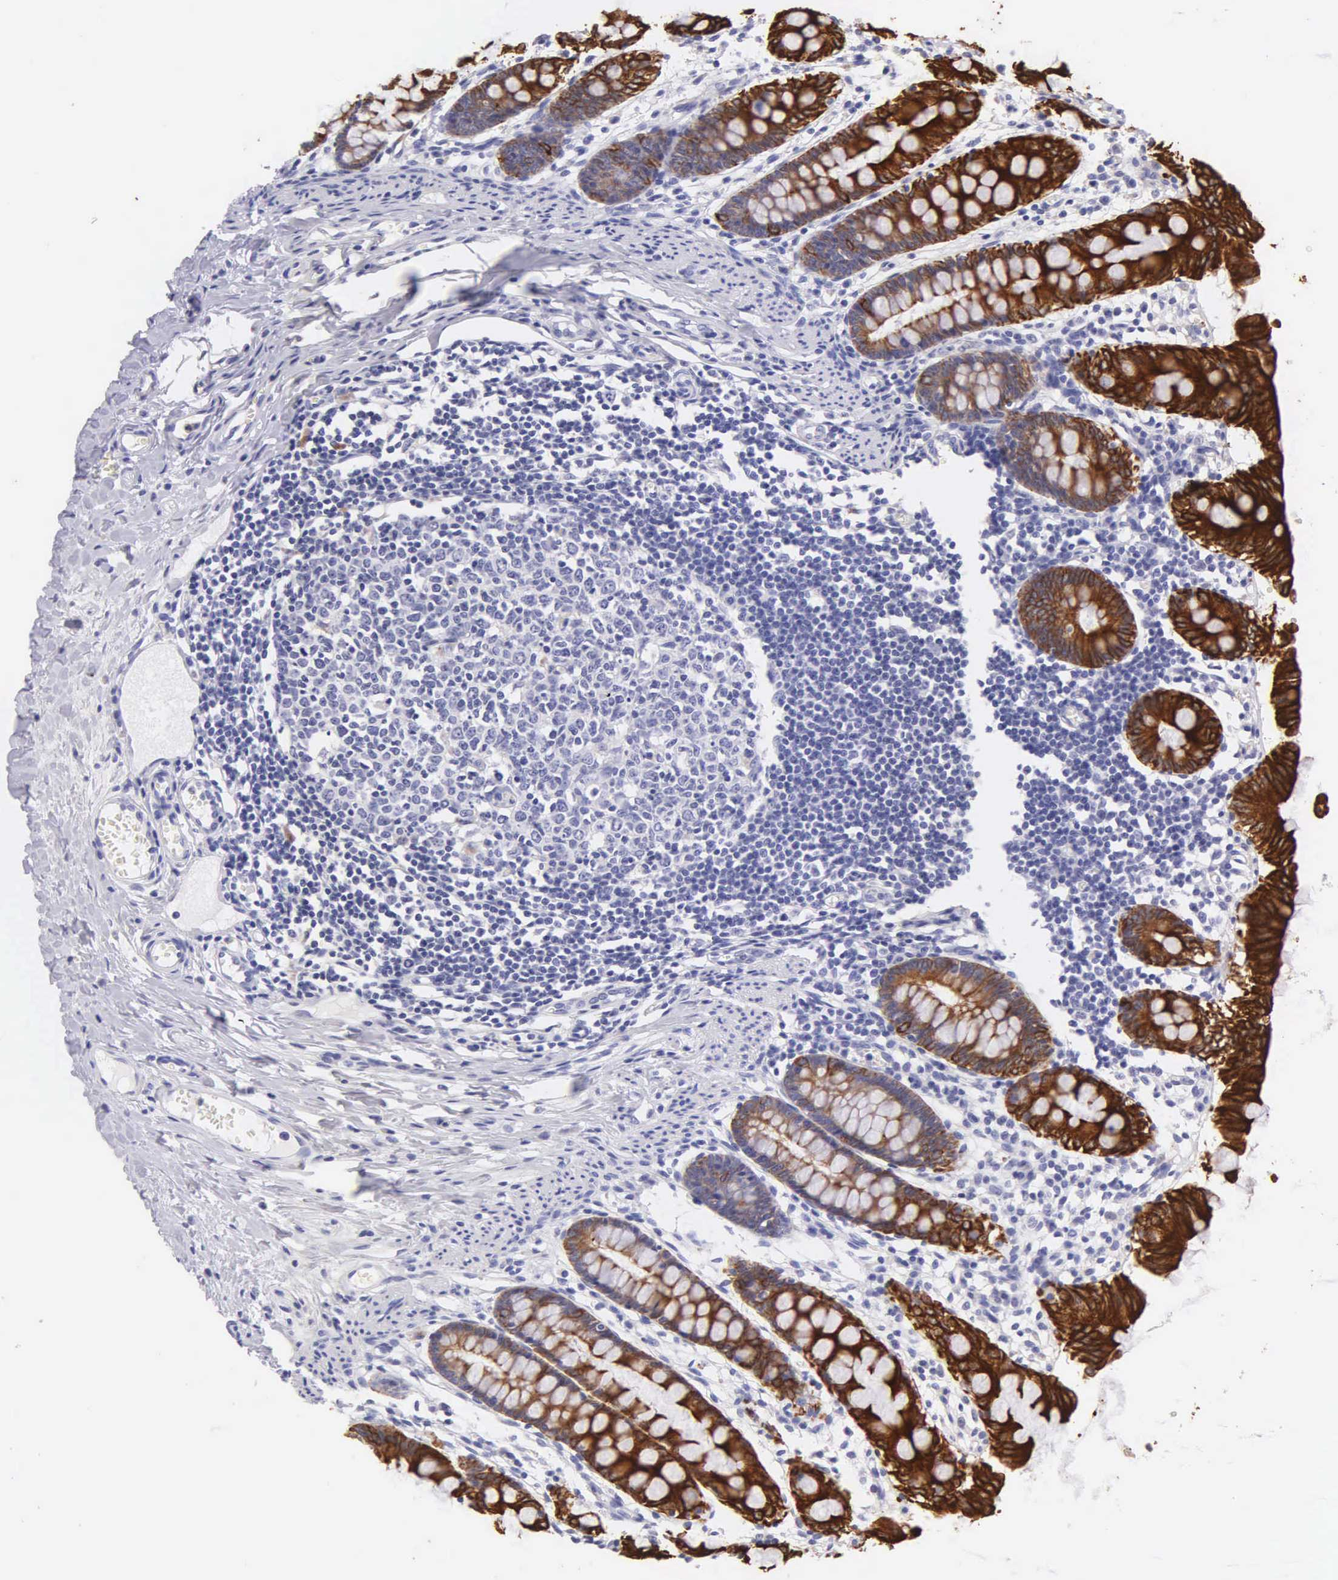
{"staining": {"intensity": "negative", "quantity": "none", "location": "none"}, "tissue": "colon", "cell_type": "Endothelial cells", "image_type": "normal", "snomed": [{"axis": "morphology", "description": "Normal tissue, NOS"}, {"axis": "topography", "description": "Colon"}], "caption": "A high-resolution micrograph shows IHC staining of benign colon, which displays no significant expression in endothelial cells. The staining was performed using DAB to visualize the protein expression in brown, while the nuclei were stained in blue with hematoxylin (Magnification: 20x).", "gene": "KRT14", "patient": {"sex": "male", "age": 1}}